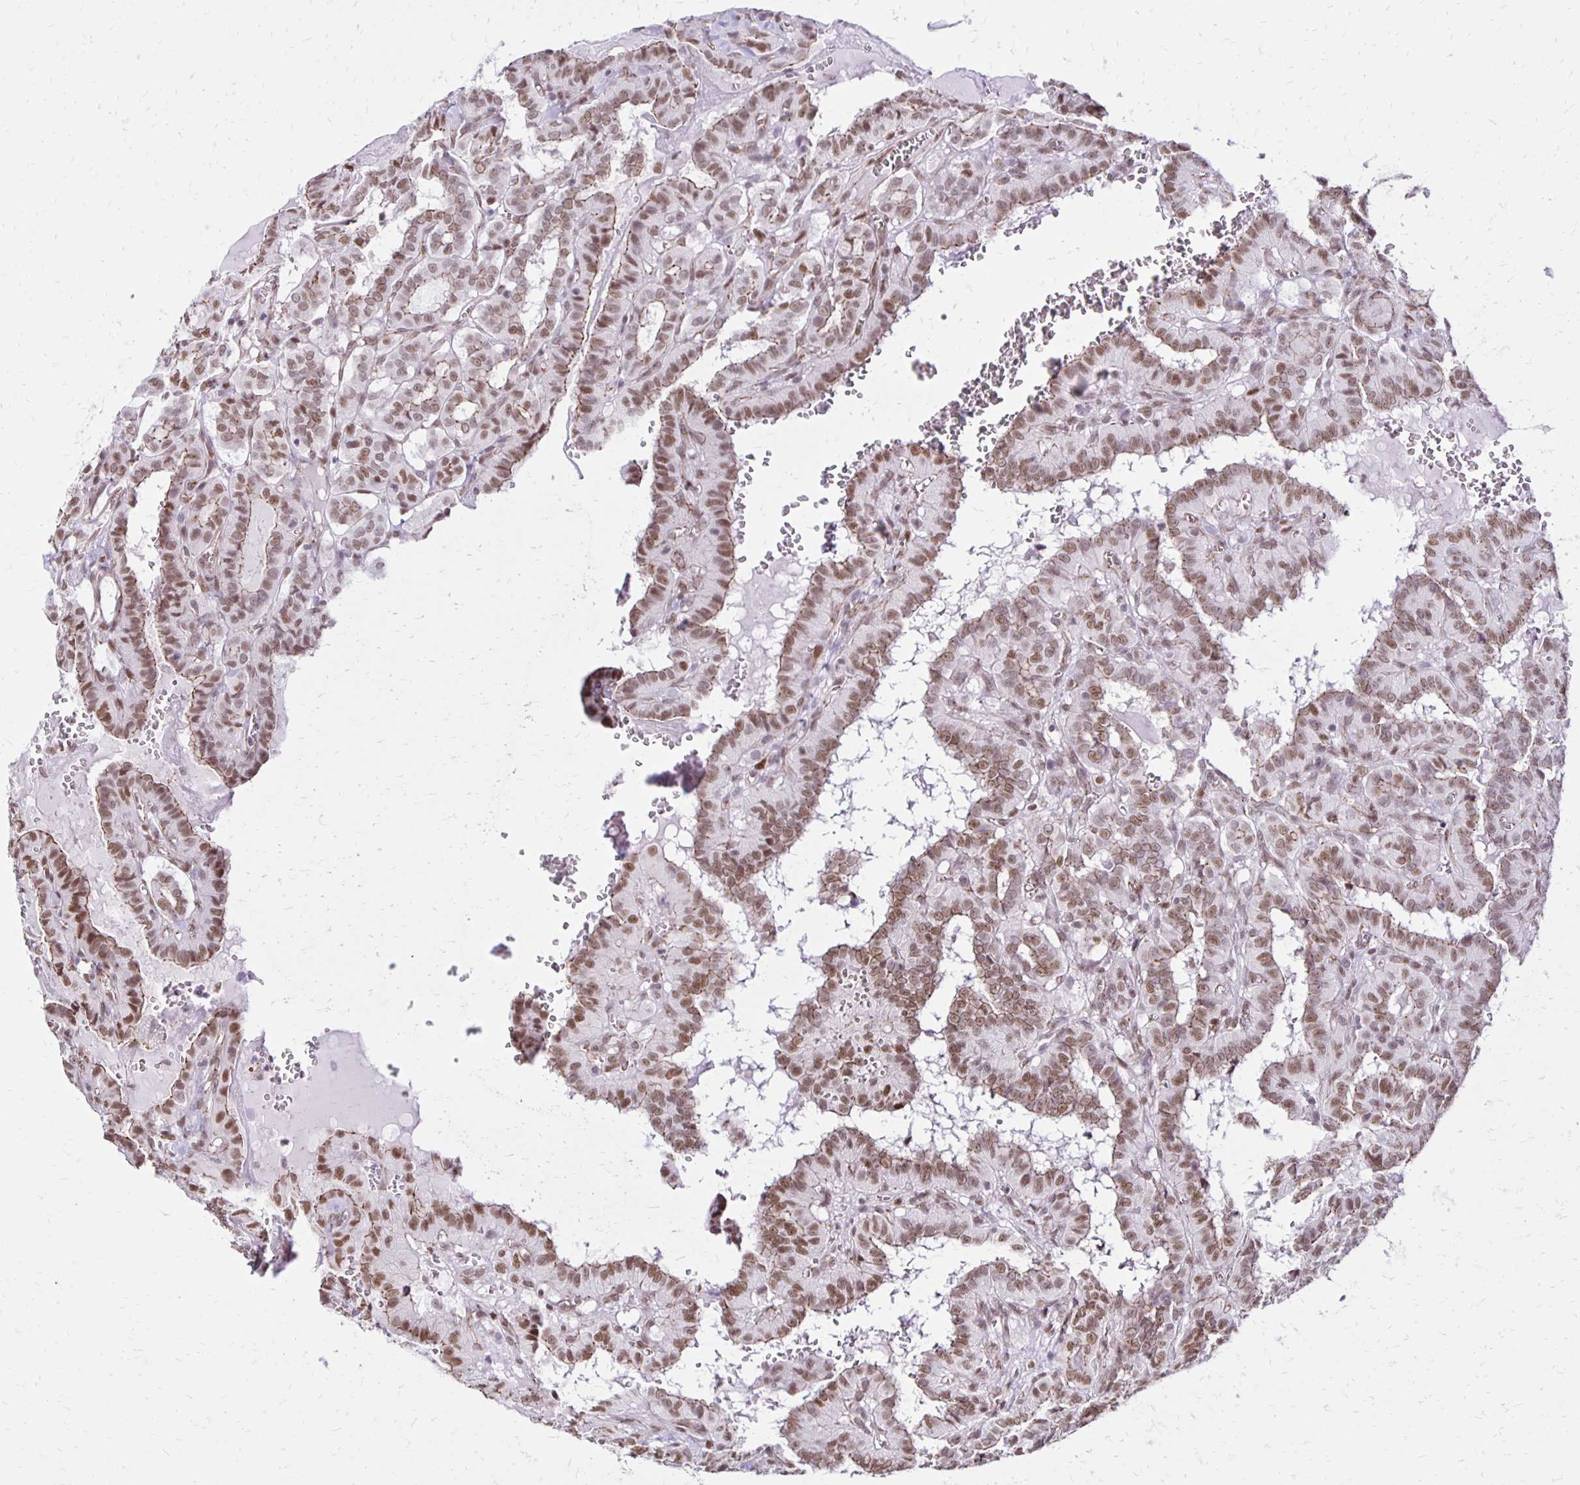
{"staining": {"intensity": "moderate", "quantity": ">75%", "location": "cytoplasmic/membranous,nuclear"}, "tissue": "thyroid cancer", "cell_type": "Tumor cells", "image_type": "cancer", "snomed": [{"axis": "morphology", "description": "Papillary adenocarcinoma, NOS"}, {"axis": "topography", "description": "Thyroid gland"}], "caption": "Thyroid papillary adenocarcinoma stained for a protein (brown) exhibits moderate cytoplasmic/membranous and nuclear positive expression in about >75% of tumor cells.", "gene": "DDB2", "patient": {"sex": "female", "age": 21}}